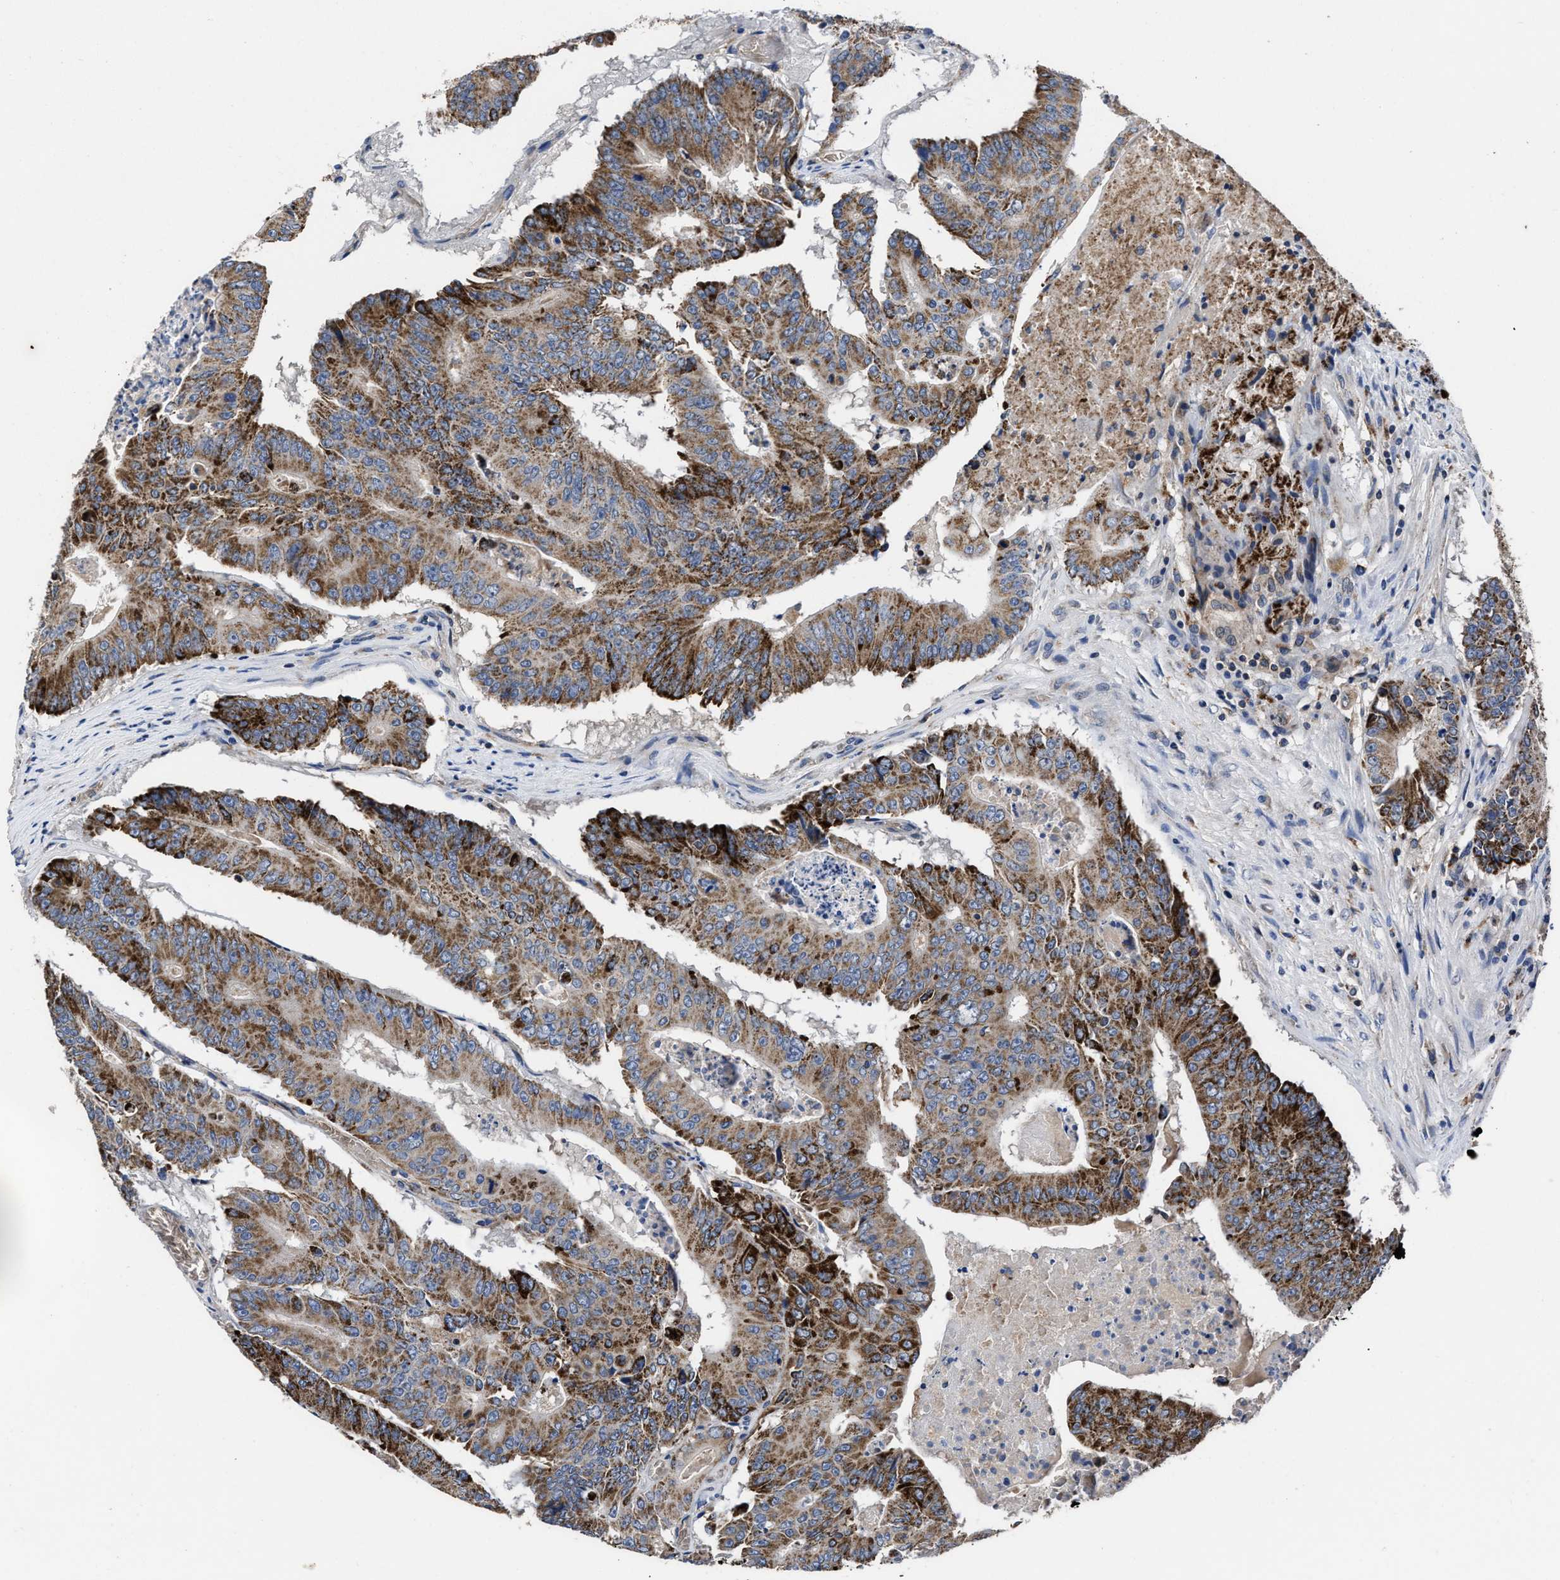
{"staining": {"intensity": "moderate", "quantity": ">75%", "location": "cytoplasmic/membranous"}, "tissue": "colorectal cancer", "cell_type": "Tumor cells", "image_type": "cancer", "snomed": [{"axis": "morphology", "description": "Adenocarcinoma, NOS"}, {"axis": "topography", "description": "Colon"}], "caption": "Moderate cytoplasmic/membranous protein expression is identified in approximately >75% of tumor cells in colorectal adenocarcinoma.", "gene": "CACNA1D", "patient": {"sex": "male", "age": 87}}